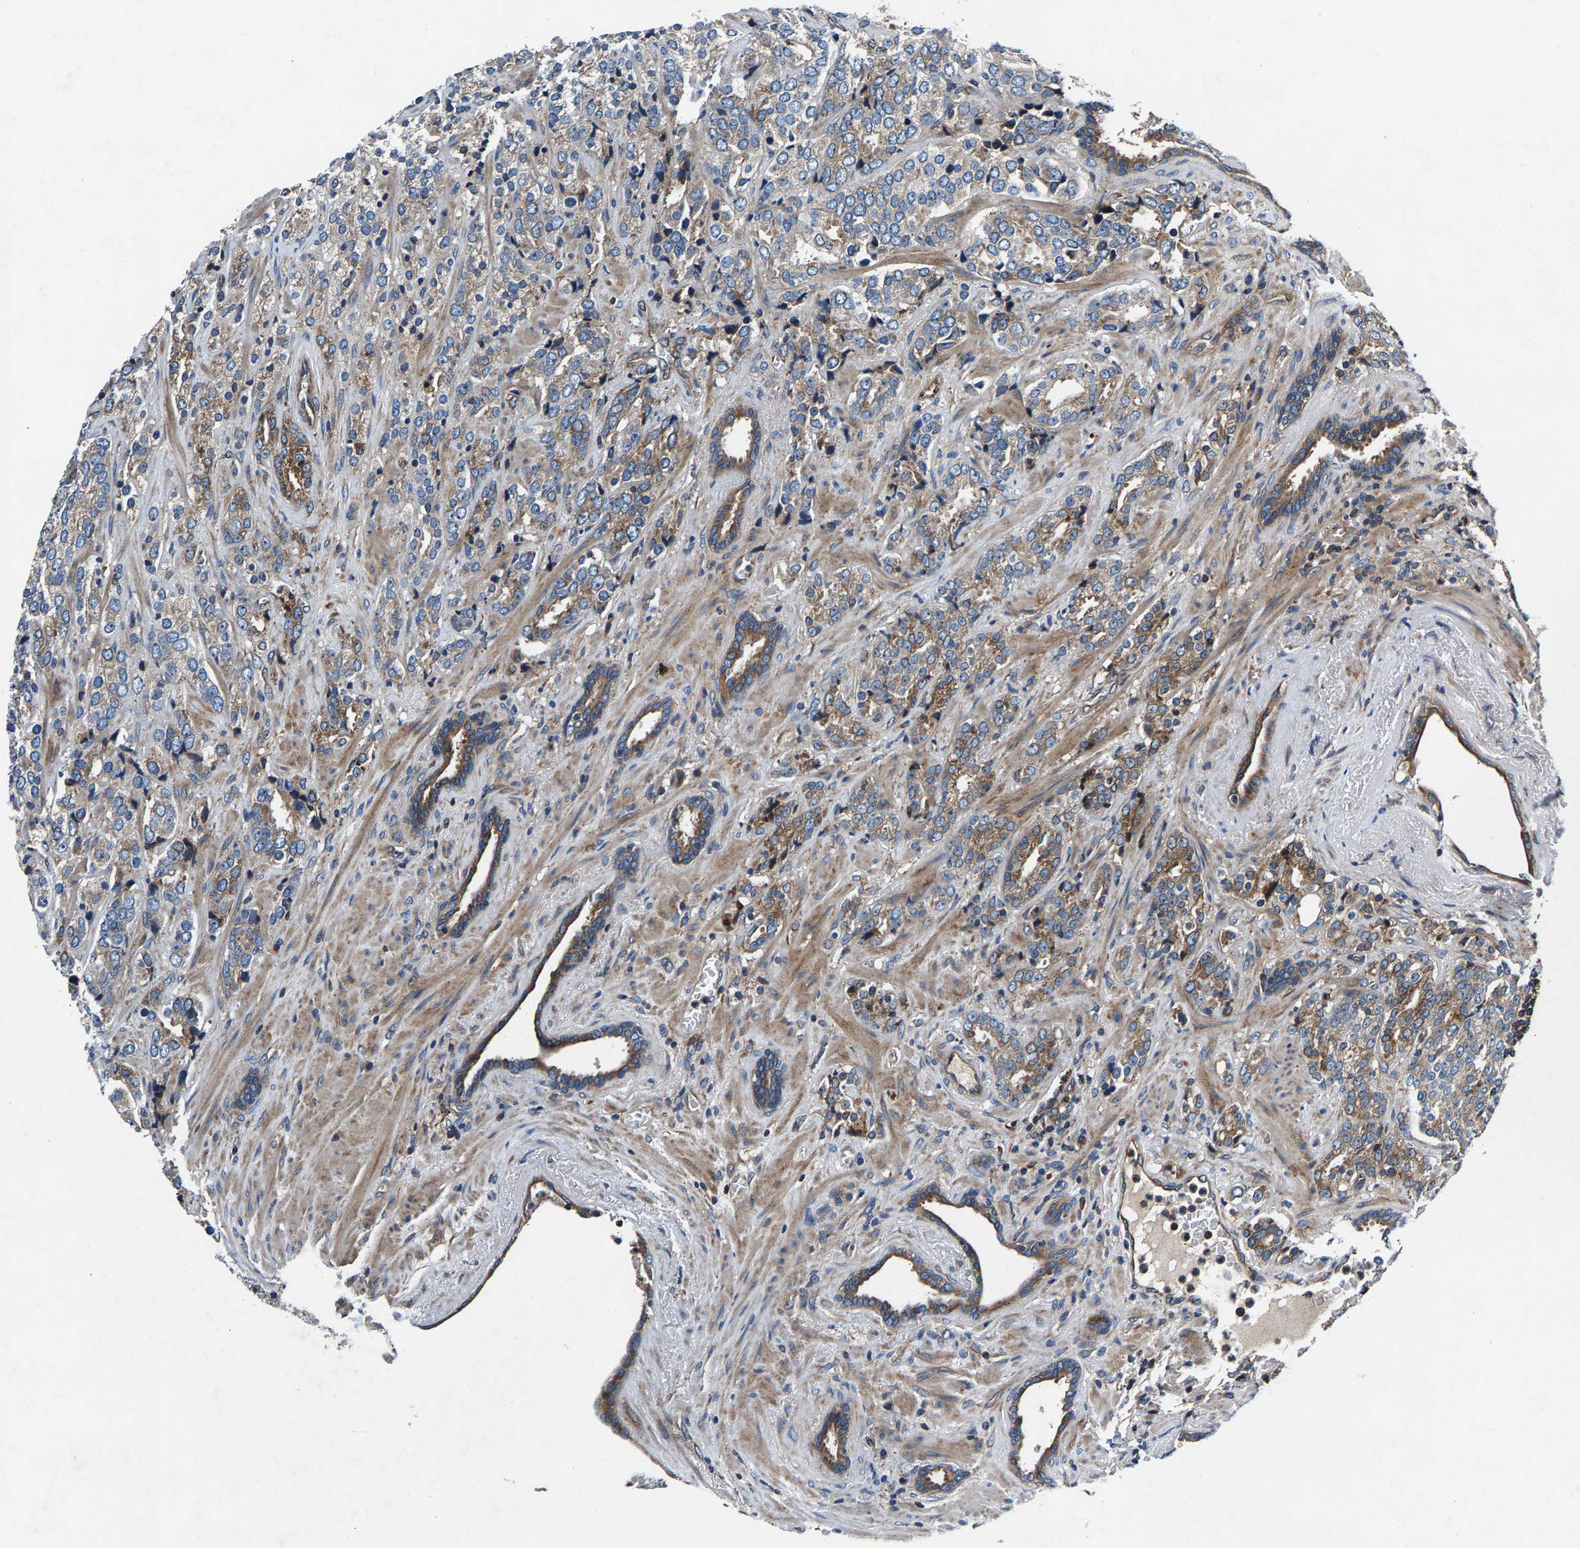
{"staining": {"intensity": "moderate", "quantity": ">75%", "location": "cytoplasmic/membranous"}, "tissue": "prostate cancer", "cell_type": "Tumor cells", "image_type": "cancer", "snomed": [{"axis": "morphology", "description": "Adenocarcinoma, High grade"}, {"axis": "topography", "description": "Prostate"}], "caption": "High-grade adenocarcinoma (prostate) stained for a protein (brown) exhibits moderate cytoplasmic/membranous positive expression in about >75% of tumor cells.", "gene": "LPCAT1", "patient": {"sex": "male", "age": 71}}